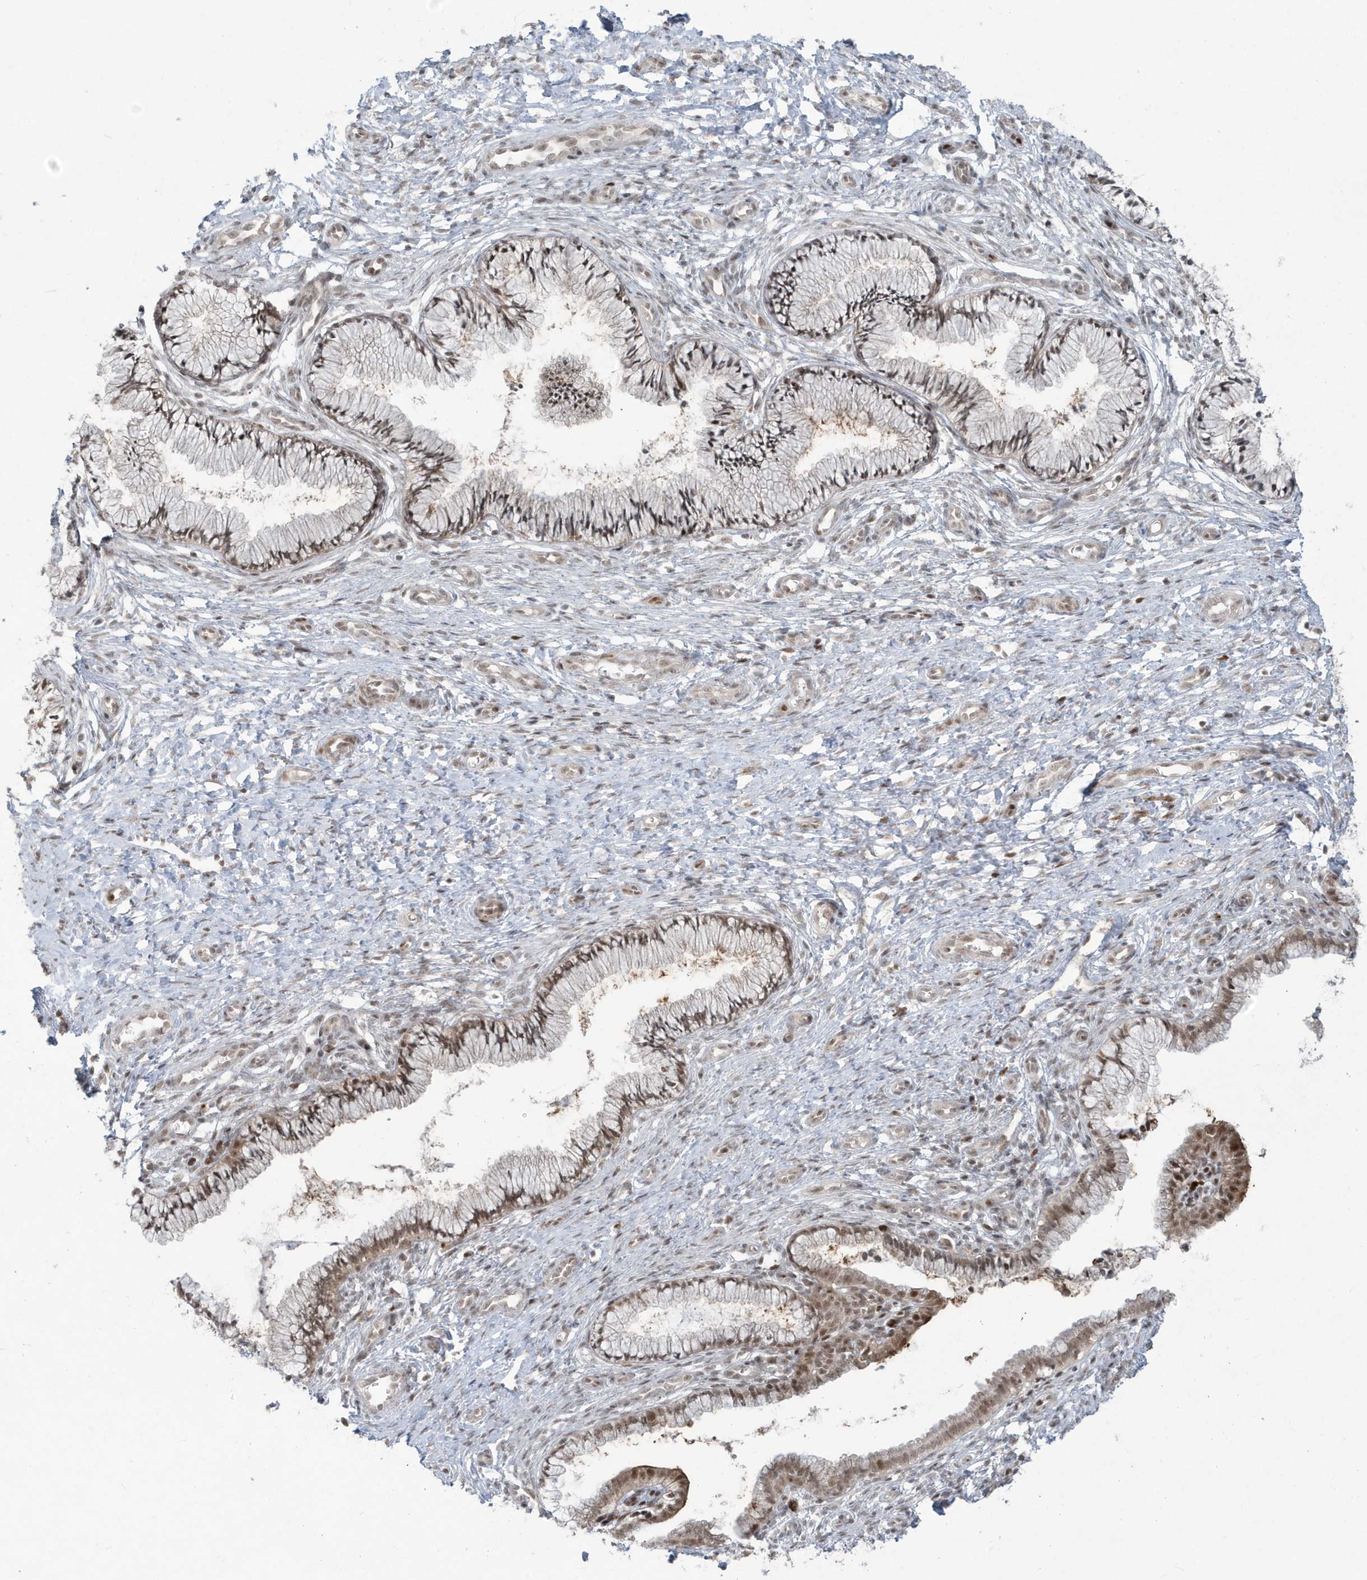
{"staining": {"intensity": "moderate", "quantity": ">75%", "location": "cytoplasmic/membranous,nuclear"}, "tissue": "cervix", "cell_type": "Glandular cells", "image_type": "normal", "snomed": [{"axis": "morphology", "description": "Normal tissue, NOS"}, {"axis": "topography", "description": "Cervix"}], "caption": "This image displays immunohistochemistry staining of normal human cervix, with medium moderate cytoplasmic/membranous,nuclear expression in about >75% of glandular cells.", "gene": "C1orf52", "patient": {"sex": "female", "age": 36}}